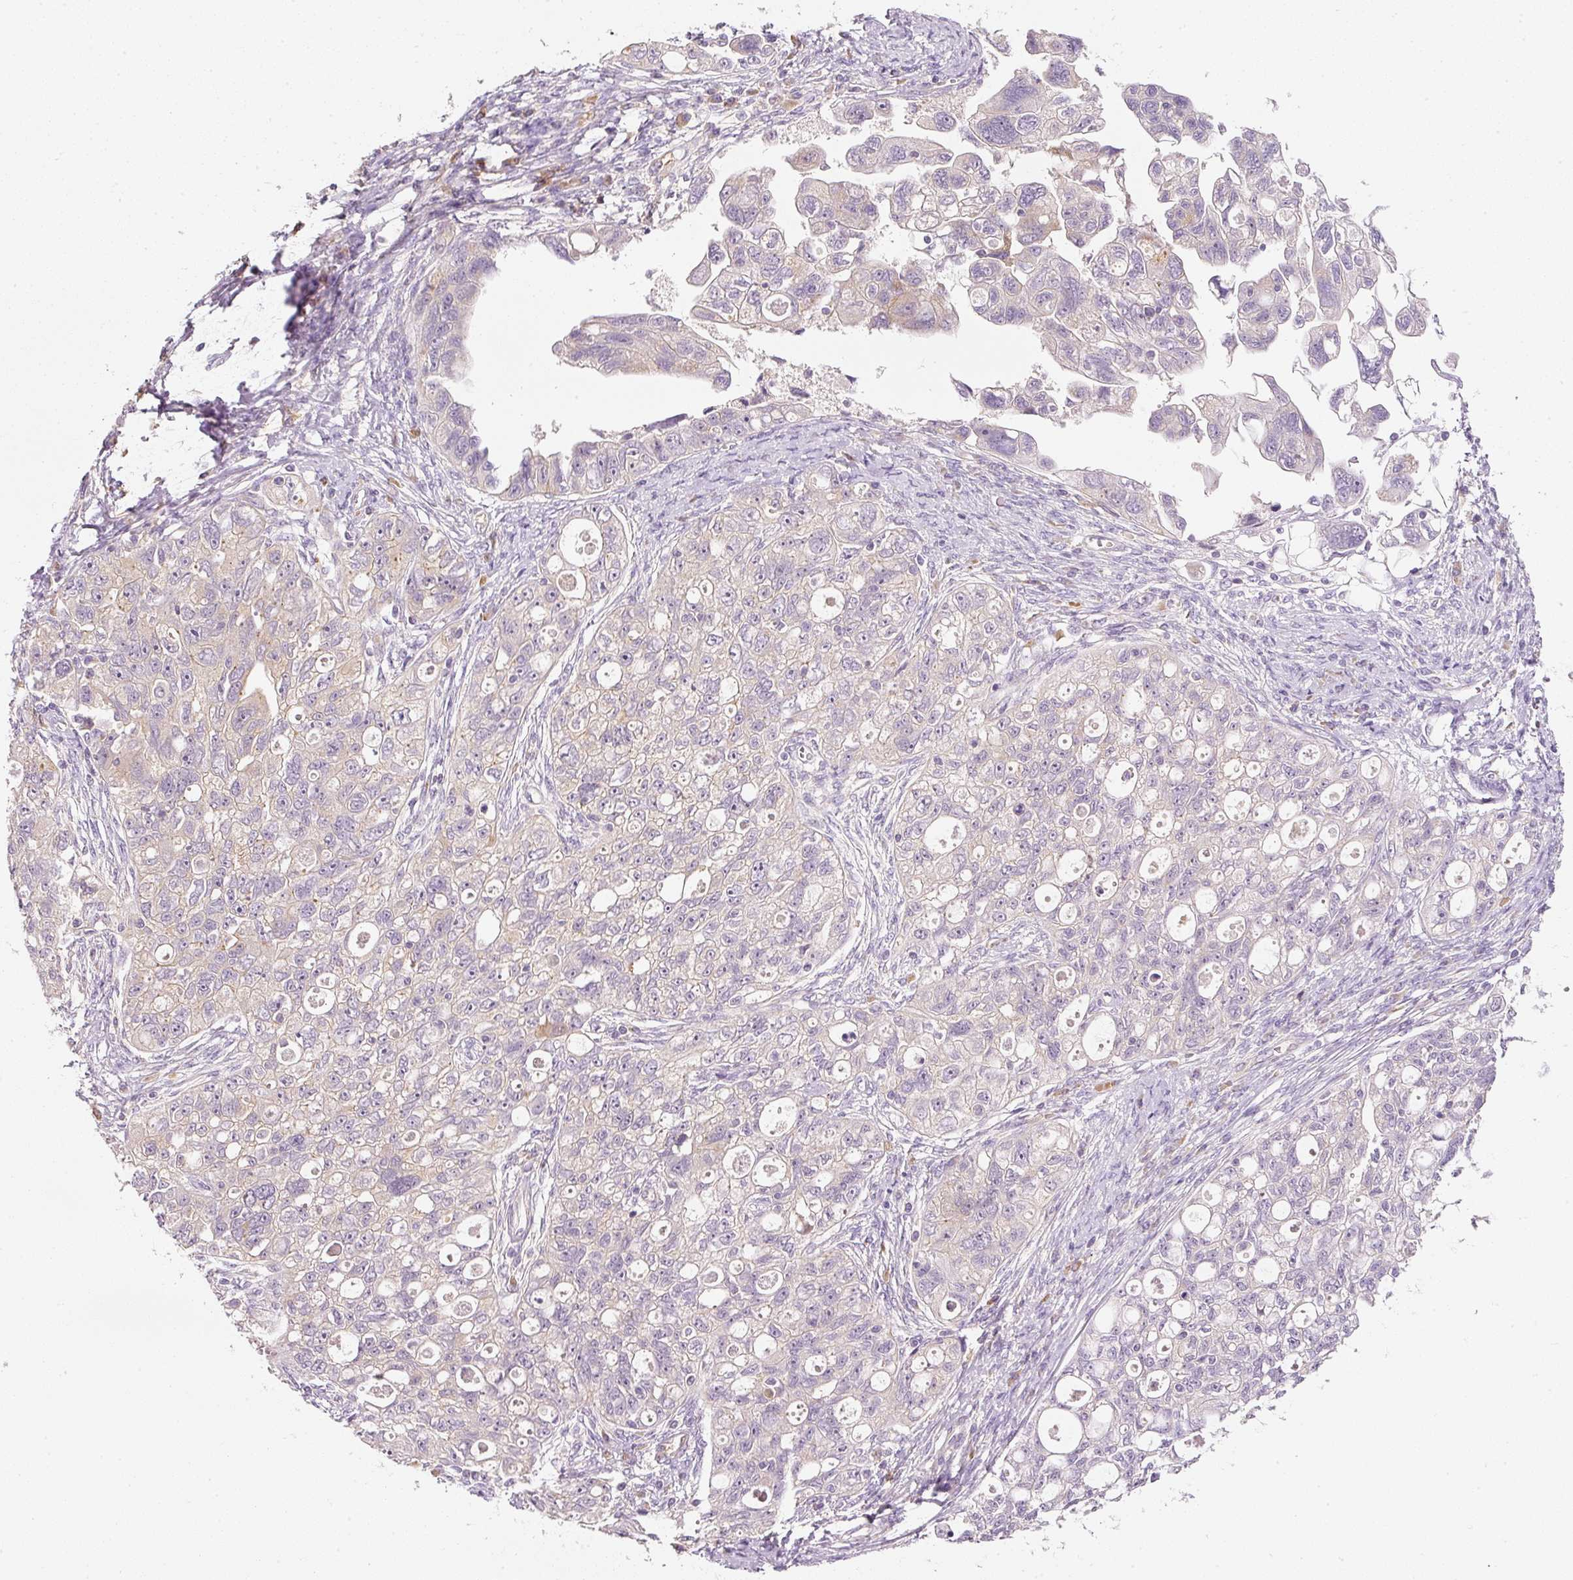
{"staining": {"intensity": "negative", "quantity": "none", "location": "none"}, "tissue": "ovarian cancer", "cell_type": "Tumor cells", "image_type": "cancer", "snomed": [{"axis": "morphology", "description": "Carcinoma, NOS"}, {"axis": "morphology", "description": "Cystadenocarcinoma, serous, NOS"}, {"axis": "topography", "description": "Ovary"}], "caption": "High magnification brightfield microscopy of ovarian serous cystadenocarcinoma stained with DAB (3,3'-diaminobenzidine) (brown) and counterstained with hematoxylin (blue): tumor cells show no significant positivity.", "gene": "RNF167", "patient": {"sex": "female", "age": 69}}